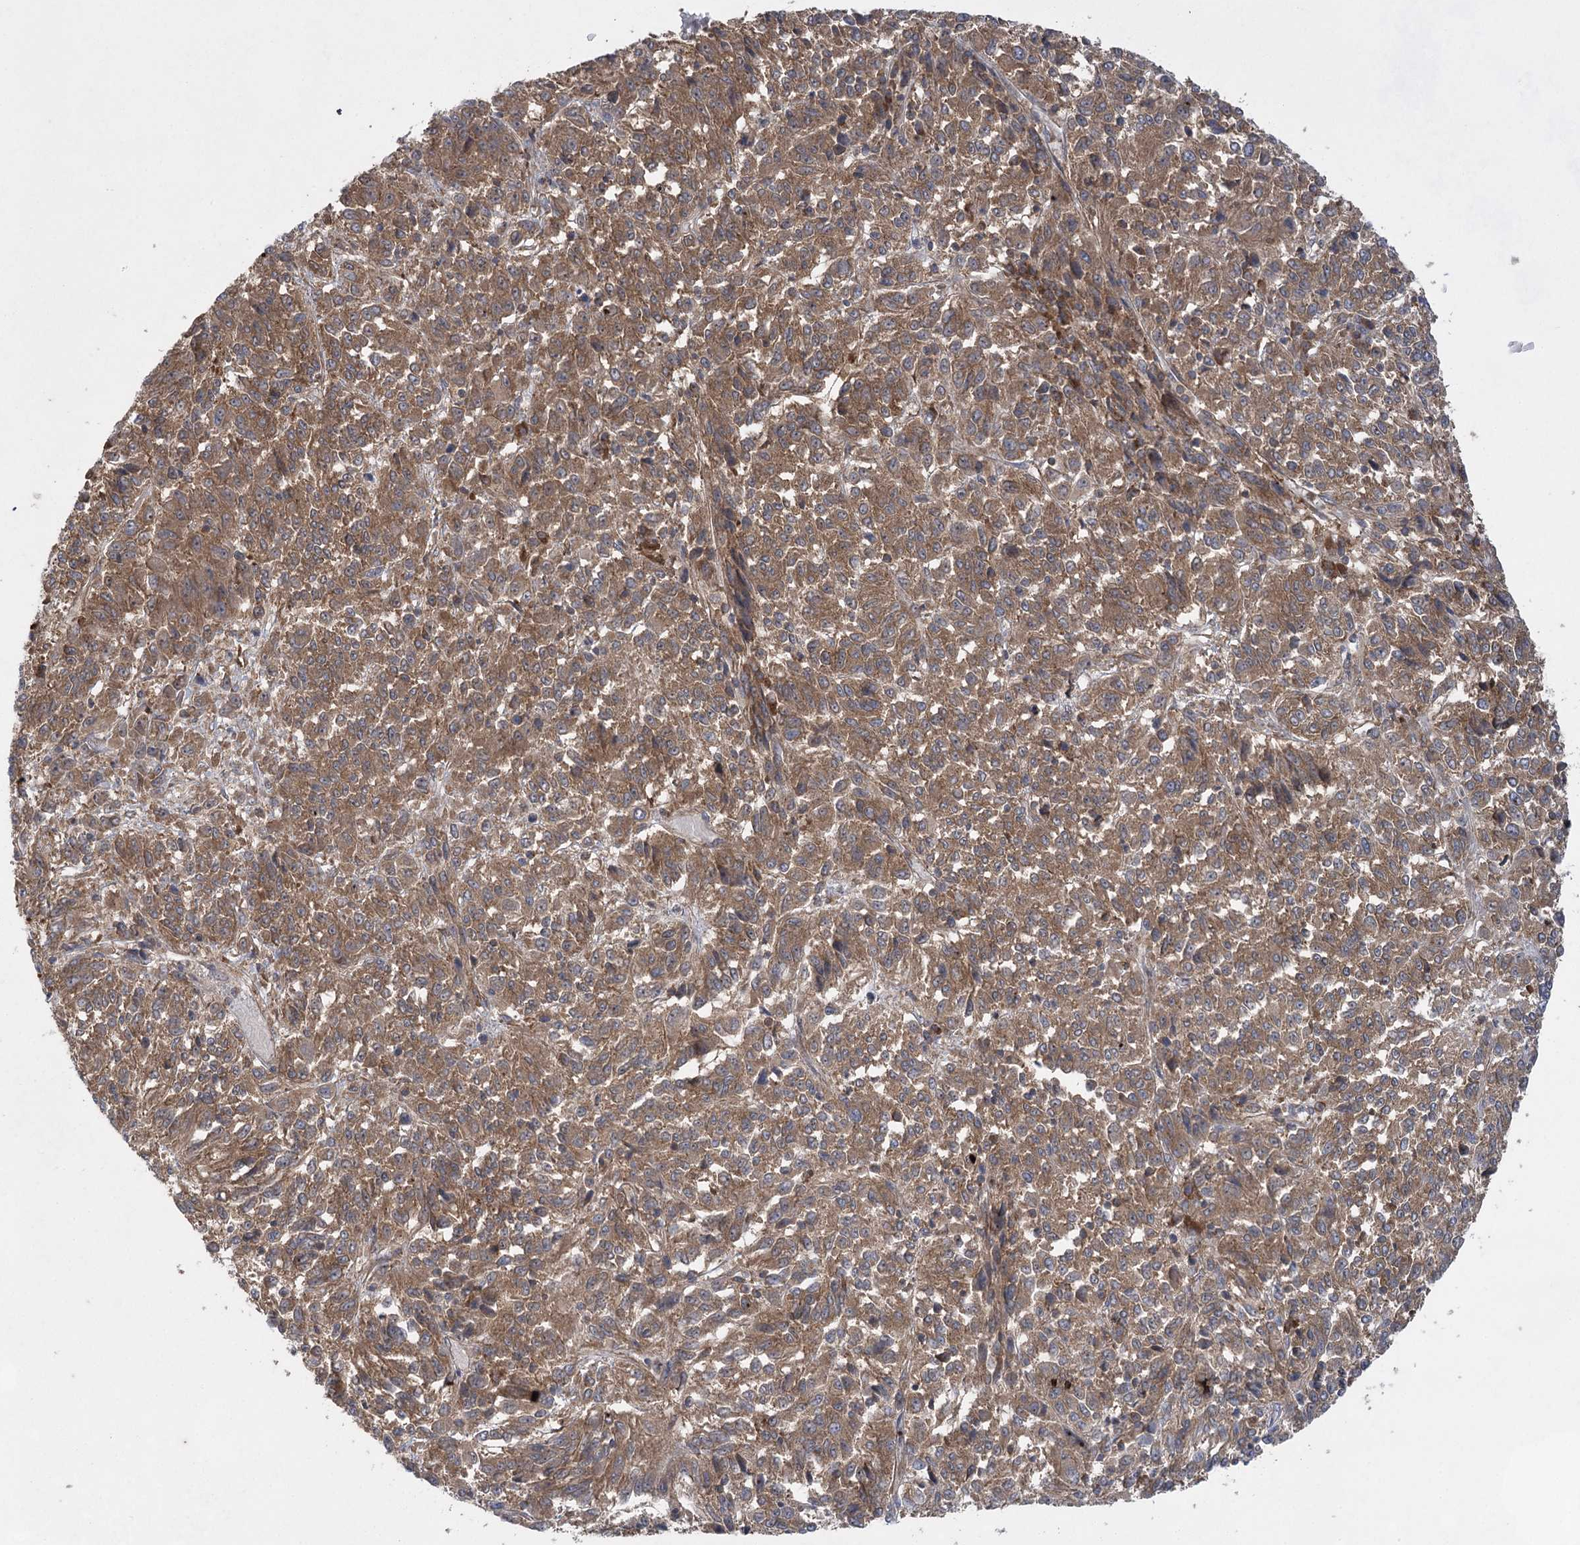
{"staining": {"intensity": "moderate", "quantity": ">75%", "location": "cytoplasmic/membranous"}, "tissue": "melanoma", "cell_type": "Tumor cells", "image_type": "cancer", "snomed": [{"axis": "morphology", "description": "Malignant melanoma, Metastatic site"}, {"axis": "topography", "description": "Lung"}], "caption": "Immunohistochemistry (IHC) photomicrograph of human malignant melanoma (metastatic site) stained for a protein (brown), which exhibits medium levels of moderate cytoplasmic/membranous positivity in approximately >75% of tumor cells.", "gene": "EIF3A", "patient": {"sex": "male", "age": 64}}